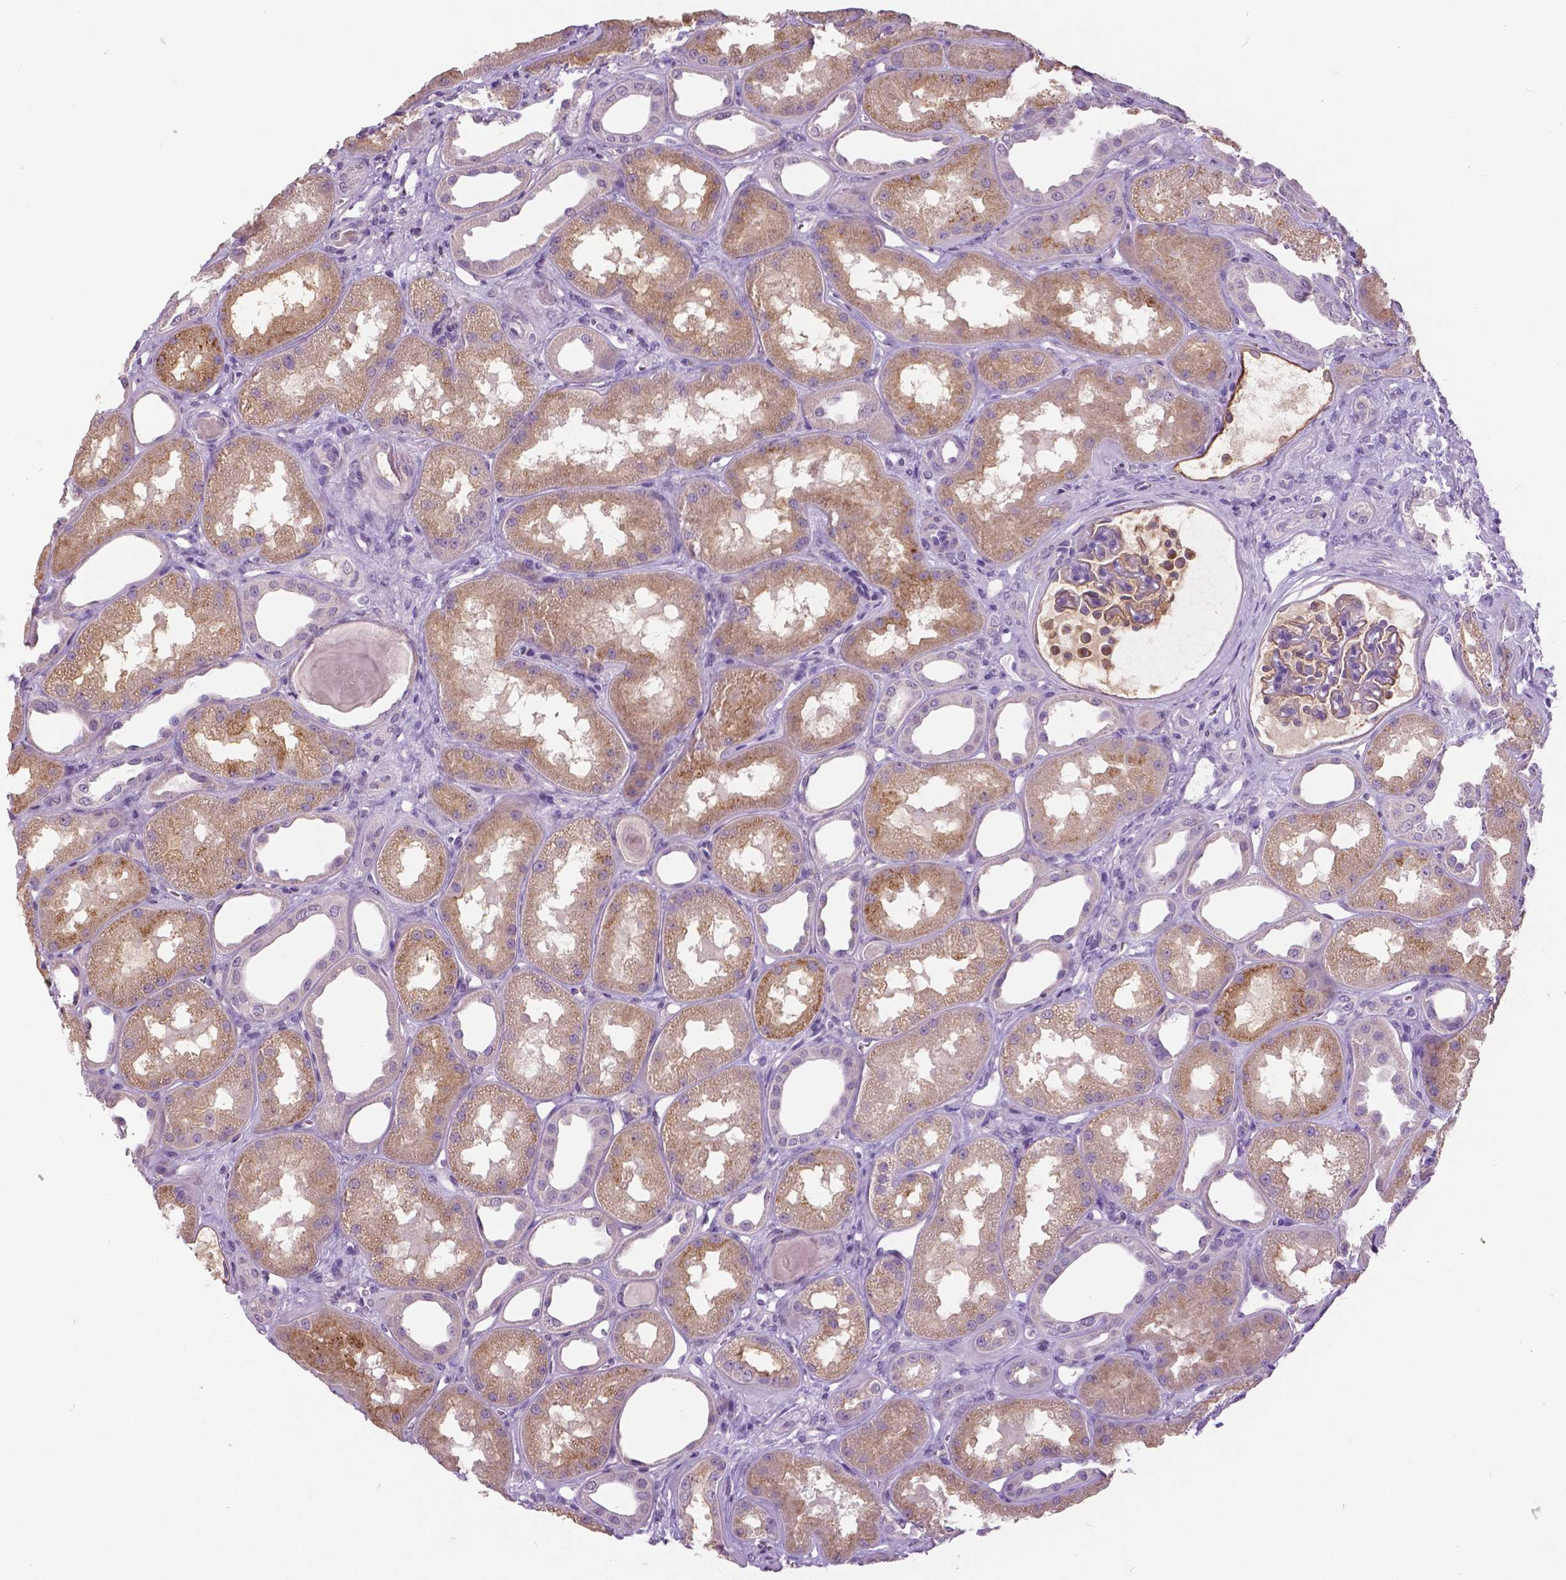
{"staining": {"intensity": "negative", "quantity": "none", "location": "none"}, "tissue": "kidney", "cell_type": "Cells in glomeruli", "image_type": "normal", "snomed": [{"axis": "morphology", "description": "Normal tissue, NOS"}, {"axis": "topography", "description": "Kidney"}], "caption": "The histopathology image reveals no significant staining in cells in glomeruli of kidney.", "gene": "FOXA1", "patient": {"sex": "male", "age": 61}}